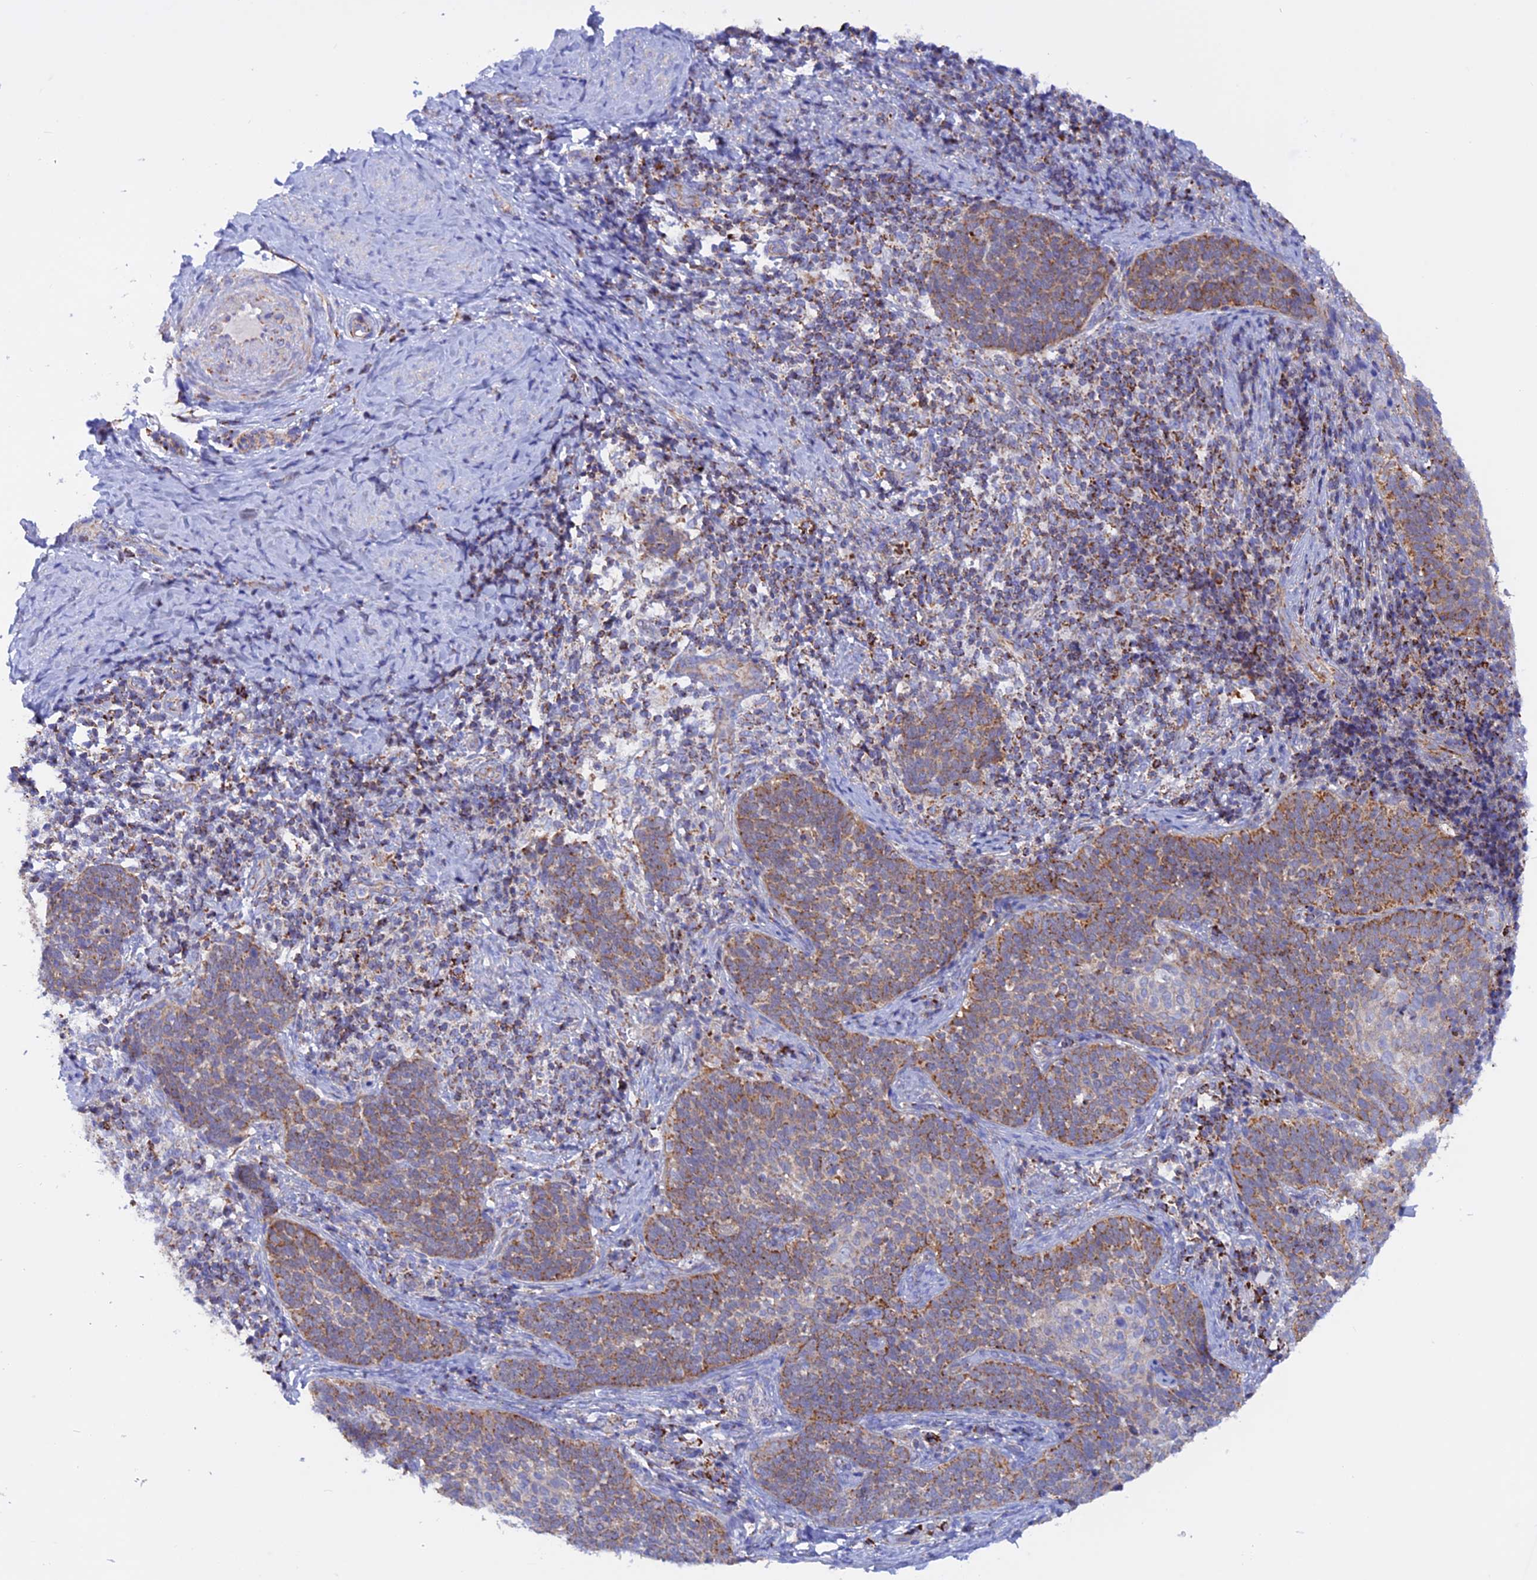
{"staining": {"intensity": "moderate", "quantity": "25%-75%", "location": "cytoplasmic/membranous"}, "tissue": "cervical cancer", "cell_type": "Tumor cells", "image_type": "cancer", "snomed": [{"axis": "morphology", "description": "Normal tissue, NOS"}, {"axis": "morphology", "description": "Squamous cell carcinoma, NOS"}, {"axis": "topography", "description": "Cervix"}], "caption": "Cervical squamous cell carcinoma was stained to show a protein in brown. There is medium levels of moderate cytoplasmic/membranous positivity in about 25%-75% of tumor cells.", "gene": "GCDH", "patient": {"sex": "female", "age": 39}}